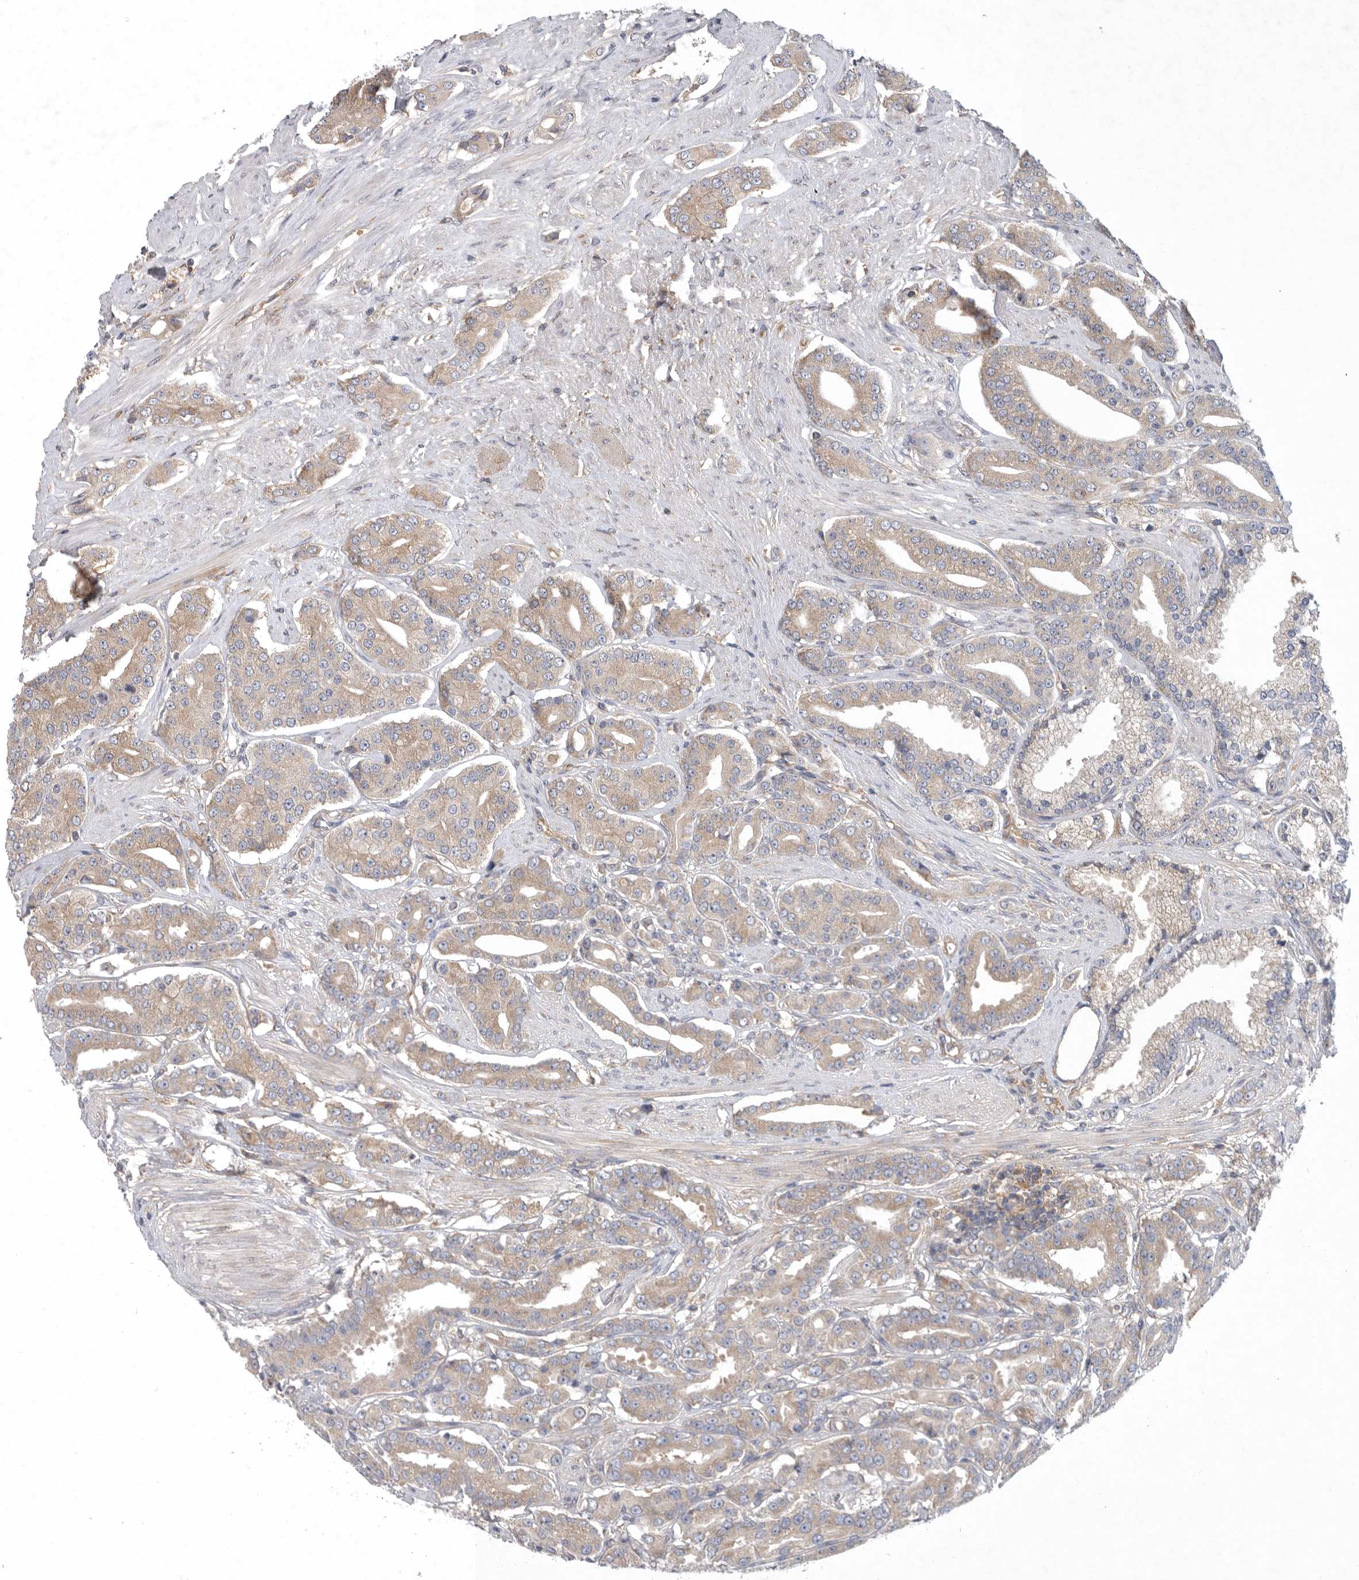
{"staining": {"intensity": "weak", "quantity": "25%-75%", "location": "cytoplasmic/membranous"}, "tissue": "prostate cancer", "cell_type": "Tumor cells", "image_type": "cancer", "snomed": [{"axis": "morphology", "description": "Adenocarcinoma, High grade"}, {"axis": "topography", "description": "Prostate"}], "caption": "Weak cytoplasmic/membranous staining for a protein is present in approximately 25%-75% of tumor cells of prostate adenocarcinoma (high-grade) using immunohistochemistry (IHC).", "gene": "C1orf109", "patient": {"sex": "male", "age": 71}}